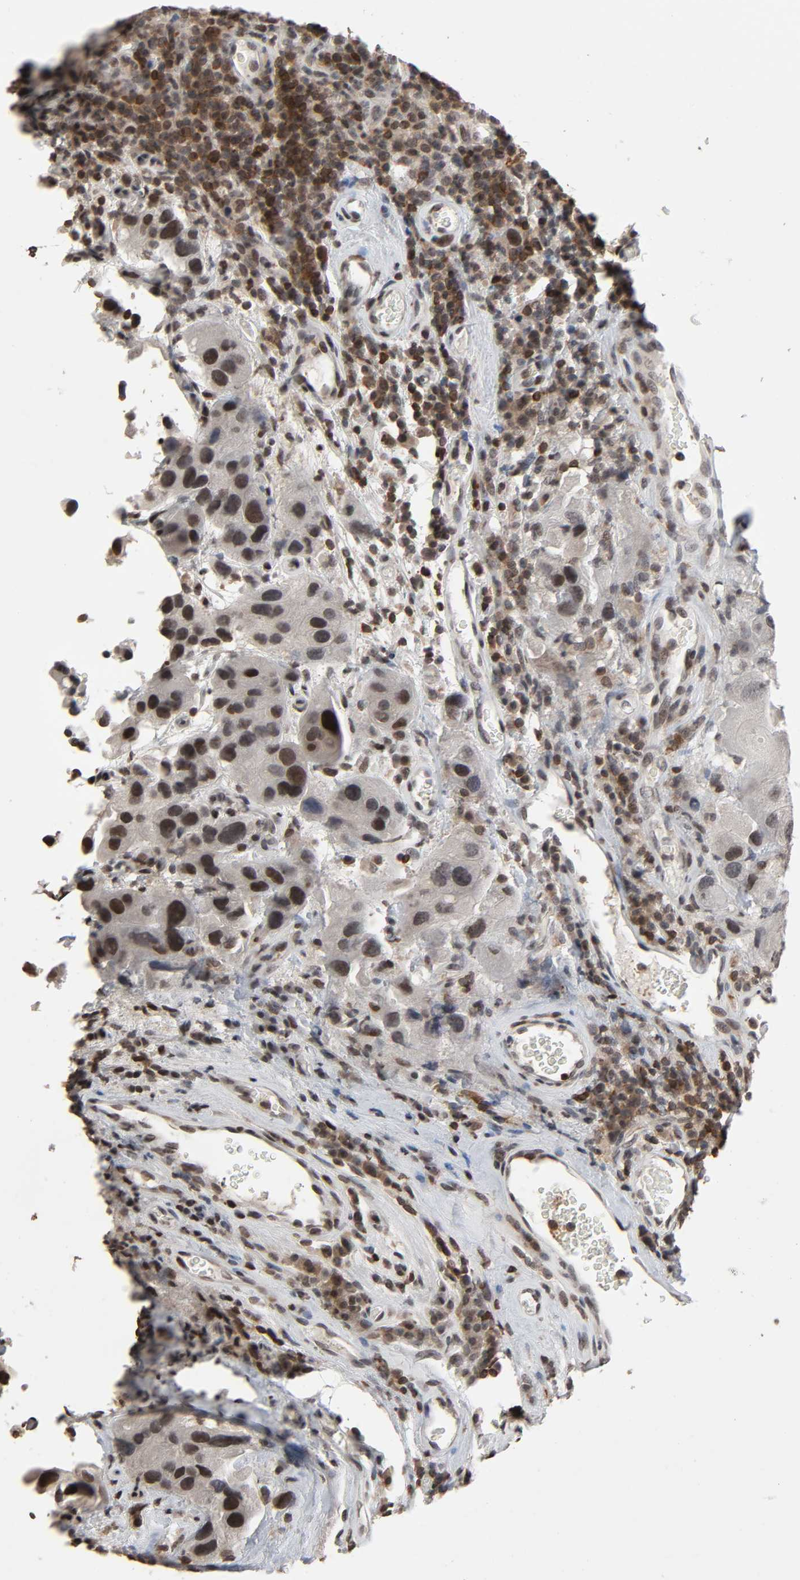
{"staining": {"intensity": "moderate", "quantity": "25%-75%", "location": "nuclear"}, "tissue": "urothelial cancer", "cell_type": "Tumor cells", "image_type": "cancer", "snomed": [{"axis": "morphology", "description": "Urothelial carcinoma, High grade"}, {"axis": "topography", "description": "Urinary bladder"}], "caption": "Immunohistochemical staining of human urothelial carcinoma (high-grade) demonstrates medium levels of moderate nuclear staining in approximately 25%-75% of tumor cells.", "gene": "STK4", "patient": {"sex": "female", "age": 64}}